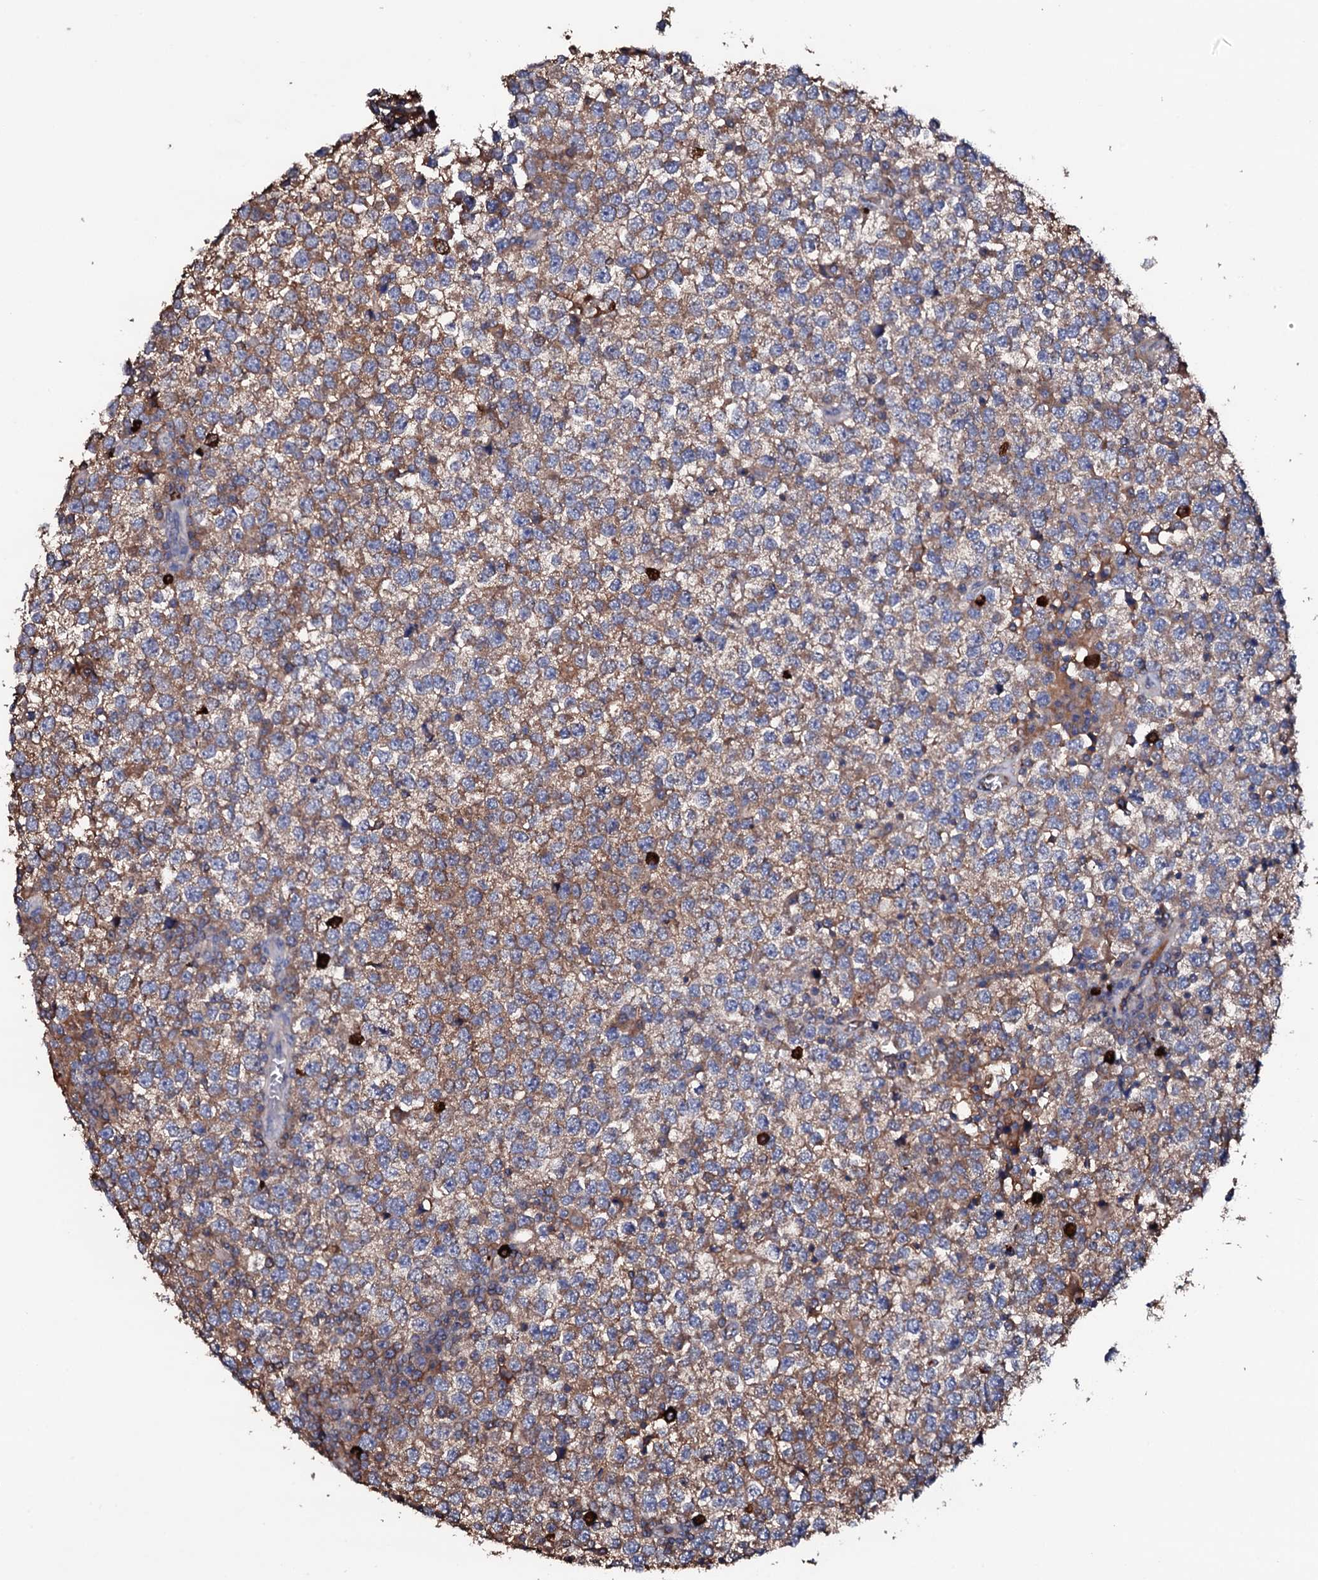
{"staining": {"intensity": "moderate", "quantity": ">75%", "location": "cytoplasmic/membranous"}, "tissue": "testis cancer", "cell_type": "Tumor cells", "image_type": "cancer", "snomed": [{"axis": "morphology", "description": "Seminoma, NOS"}, {"axis": "topography", "description": "Testis"}], "caption": "This is a micrograph of IHC staining of seminoma (testis), which shows moderate expression in the cytoplasmic/membranous of tumor cells.", "gene": "TCAF2", "patient": {"sex": "male", "age": 65}}